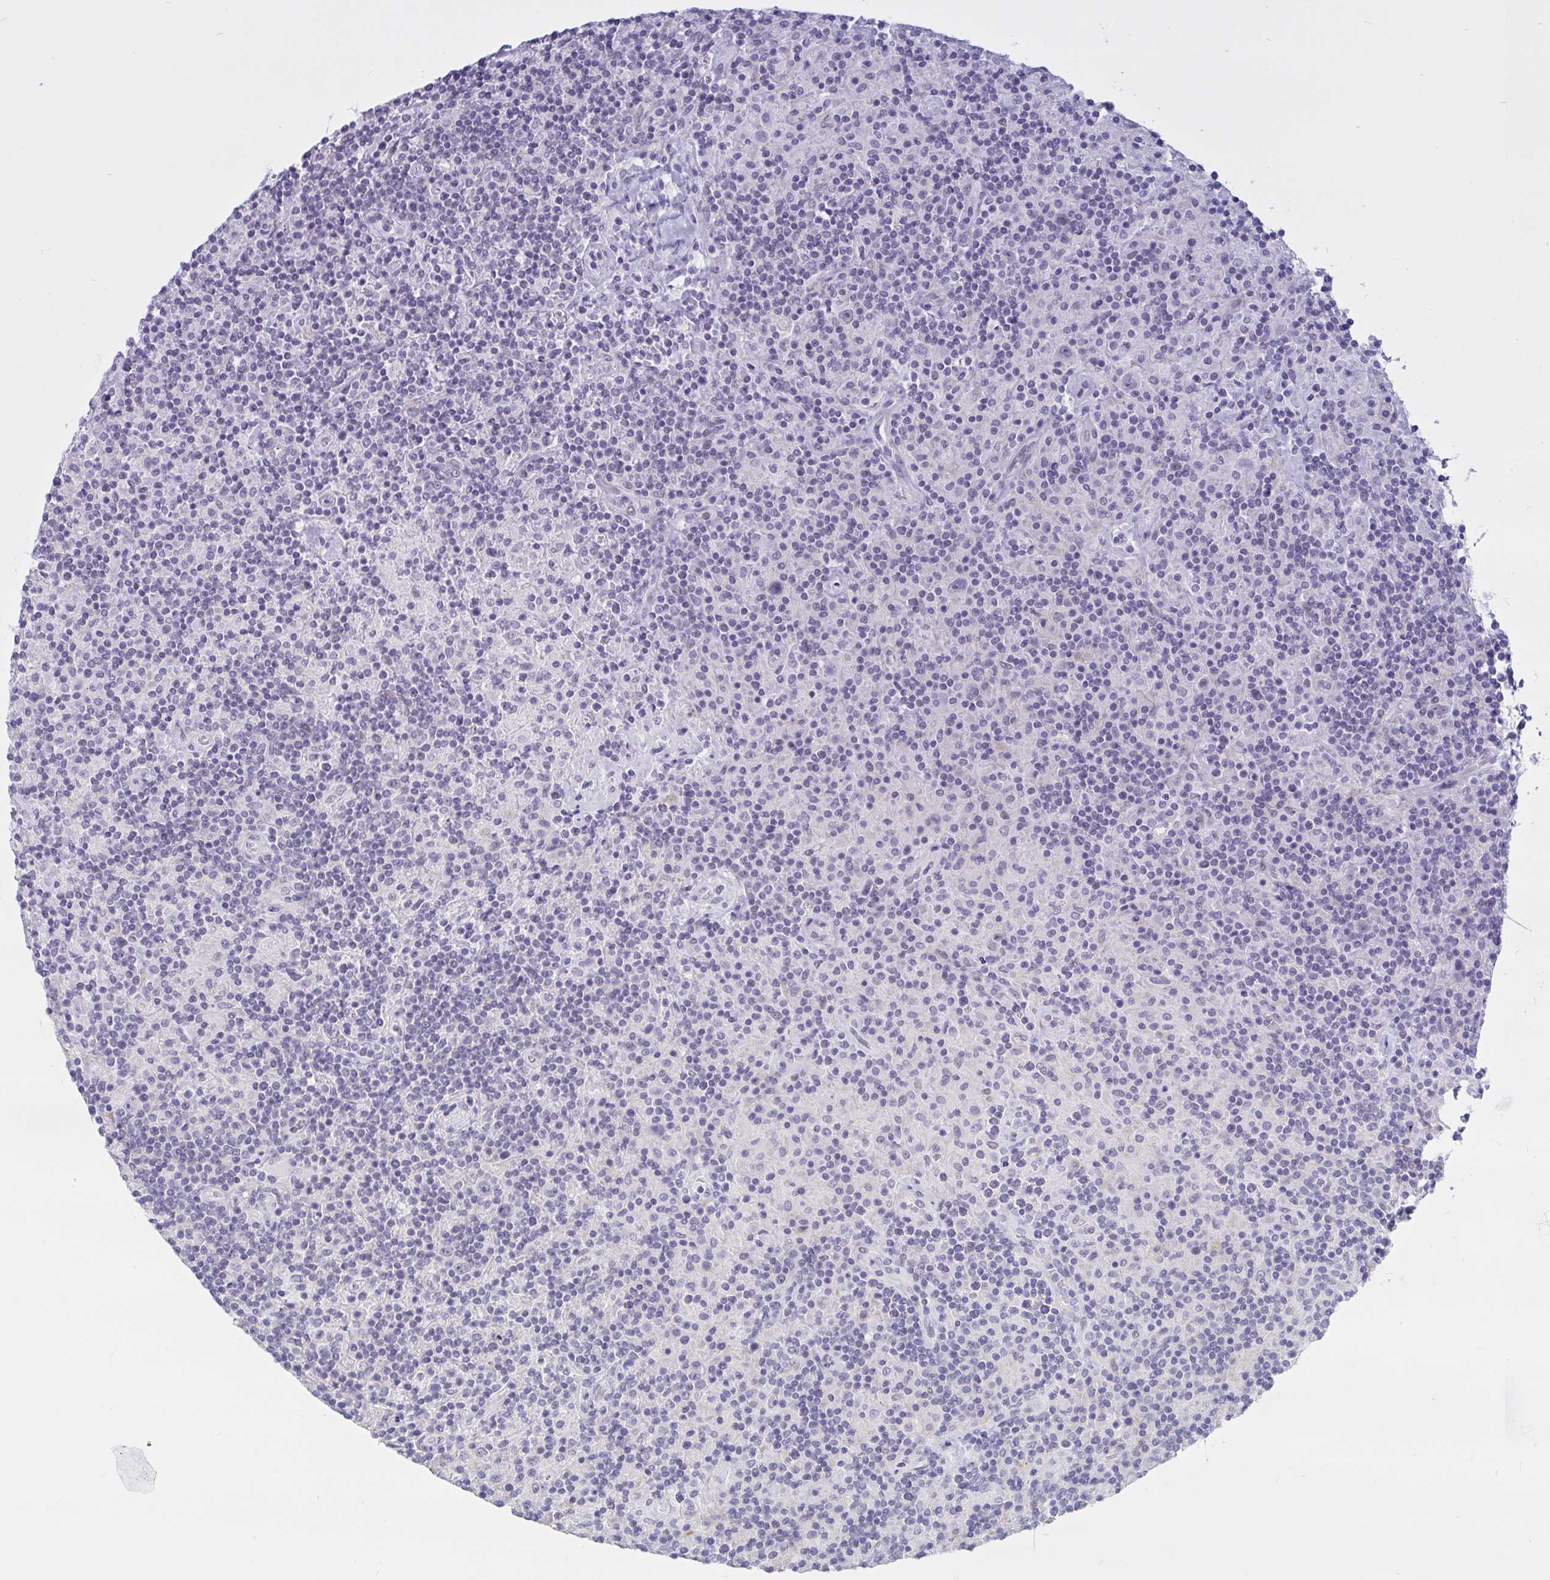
{"staining": {"intensity": "negative", "quantity": "none", "location": "none"}, "tissue": "lymphoma", "cell_type": "Tumor cells", "image_type": "cancer", "snomed": [{"axis": "morphology", "description": "Hodgkin's disease, NOS"}, {"axis": "topography", "description": "Lymph node"}], "caption": "The micrograph demonstrates no significant positivity in tumor cells of lymphoma.", "gene": "FBXL22", "patient": {"sex": "male", "age": 70}}